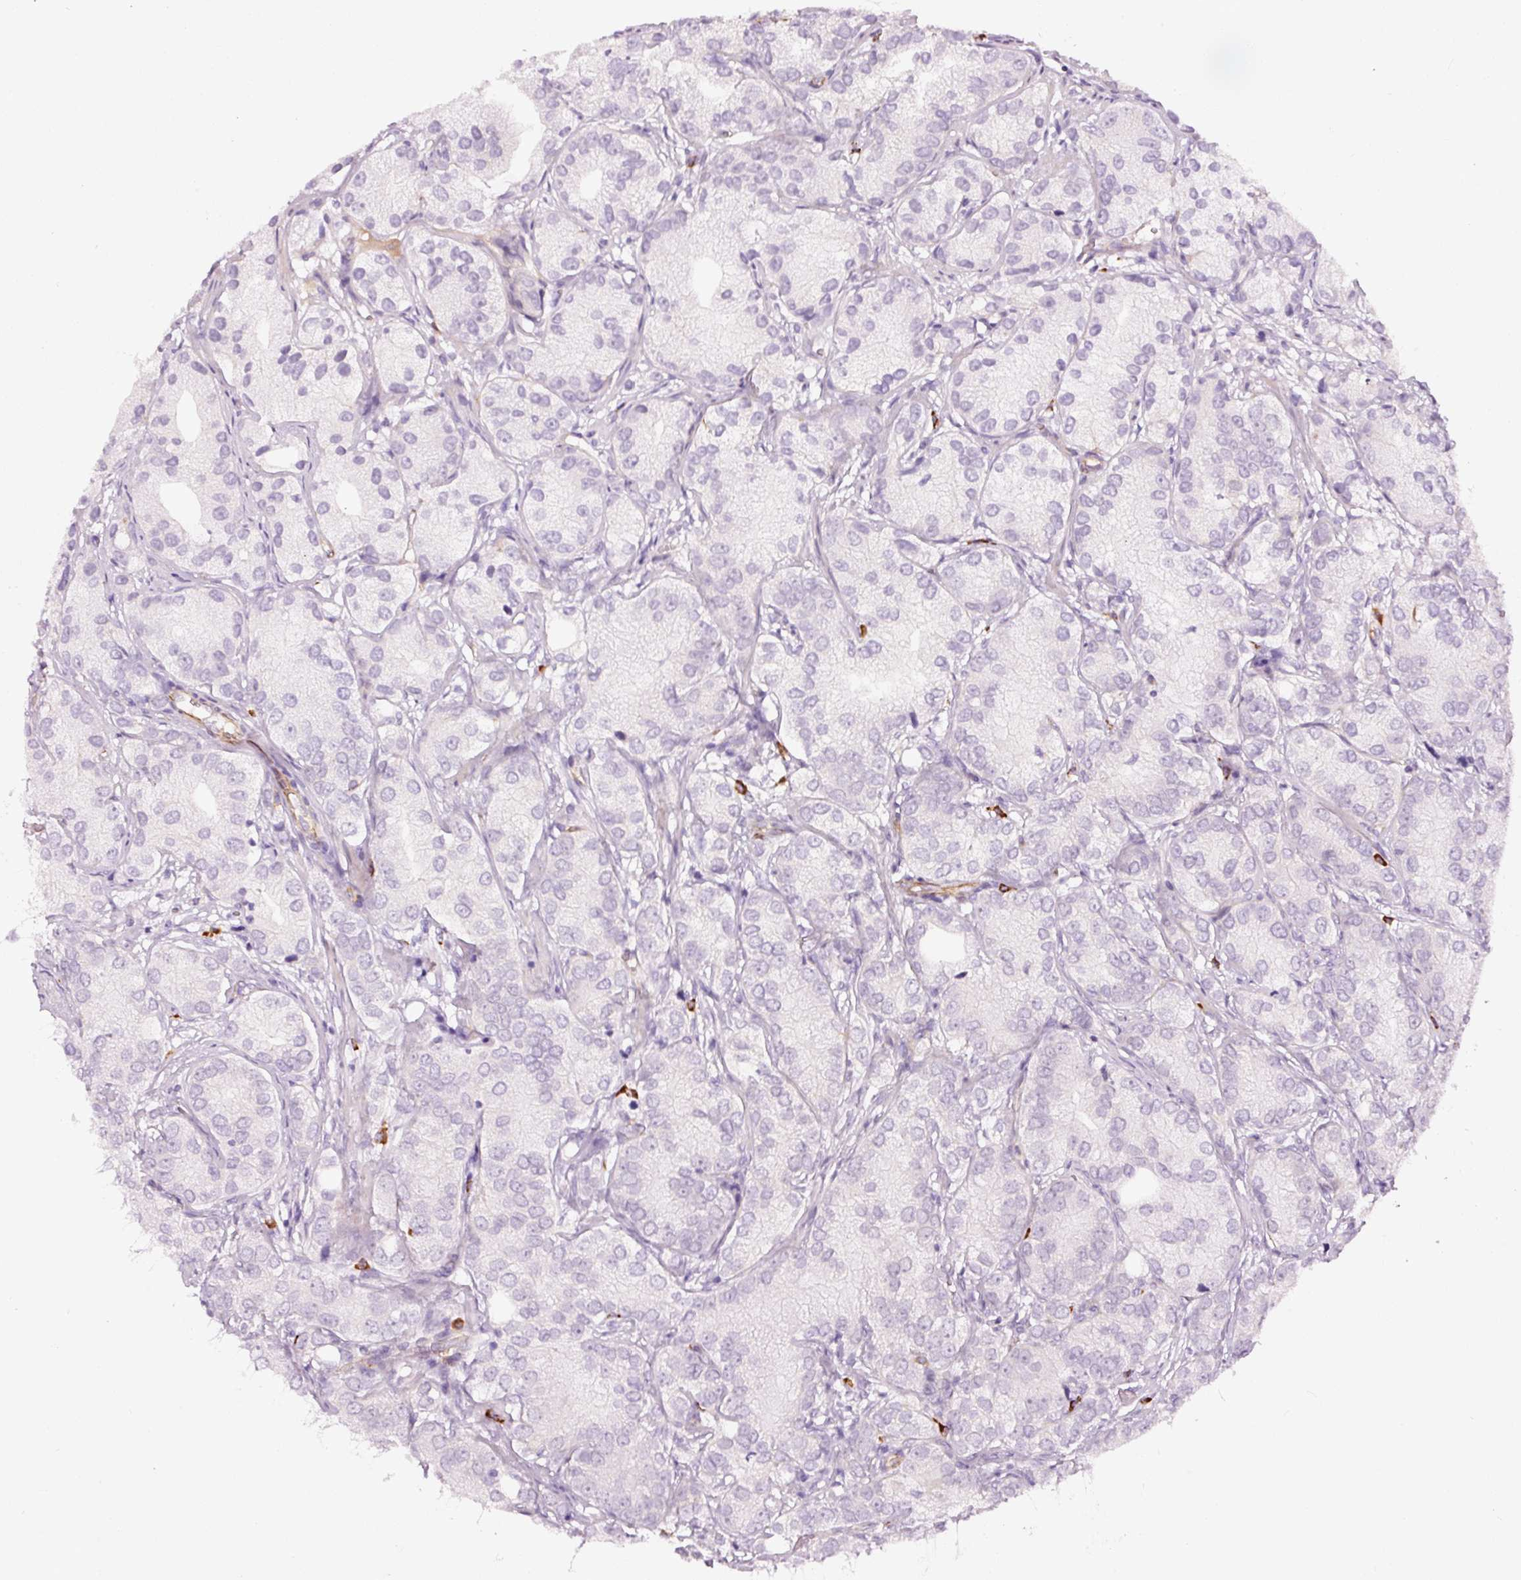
{"staining": {"intensity": "negative", "quantity": "none", "location": "none"}, "tissue": "prostate cancer", "cell_type": "Tumor cells", "image_type": "cancer", "snomed": [{"axis": "morphology", "description": "Adenocarcinoma, High grade"}, {"axis": "topography", "description": "Prostate"}], "caption": "High magnification brightfield microscopy of prostate cancer (adenocarcinoma (high-grade)) stained with DAB (brown) and counterstained with hematoxylin (blue): tumor cells show no significant positivity.", "gene": "ABCB4", "patient": {"sex": "male", "age": 82}}